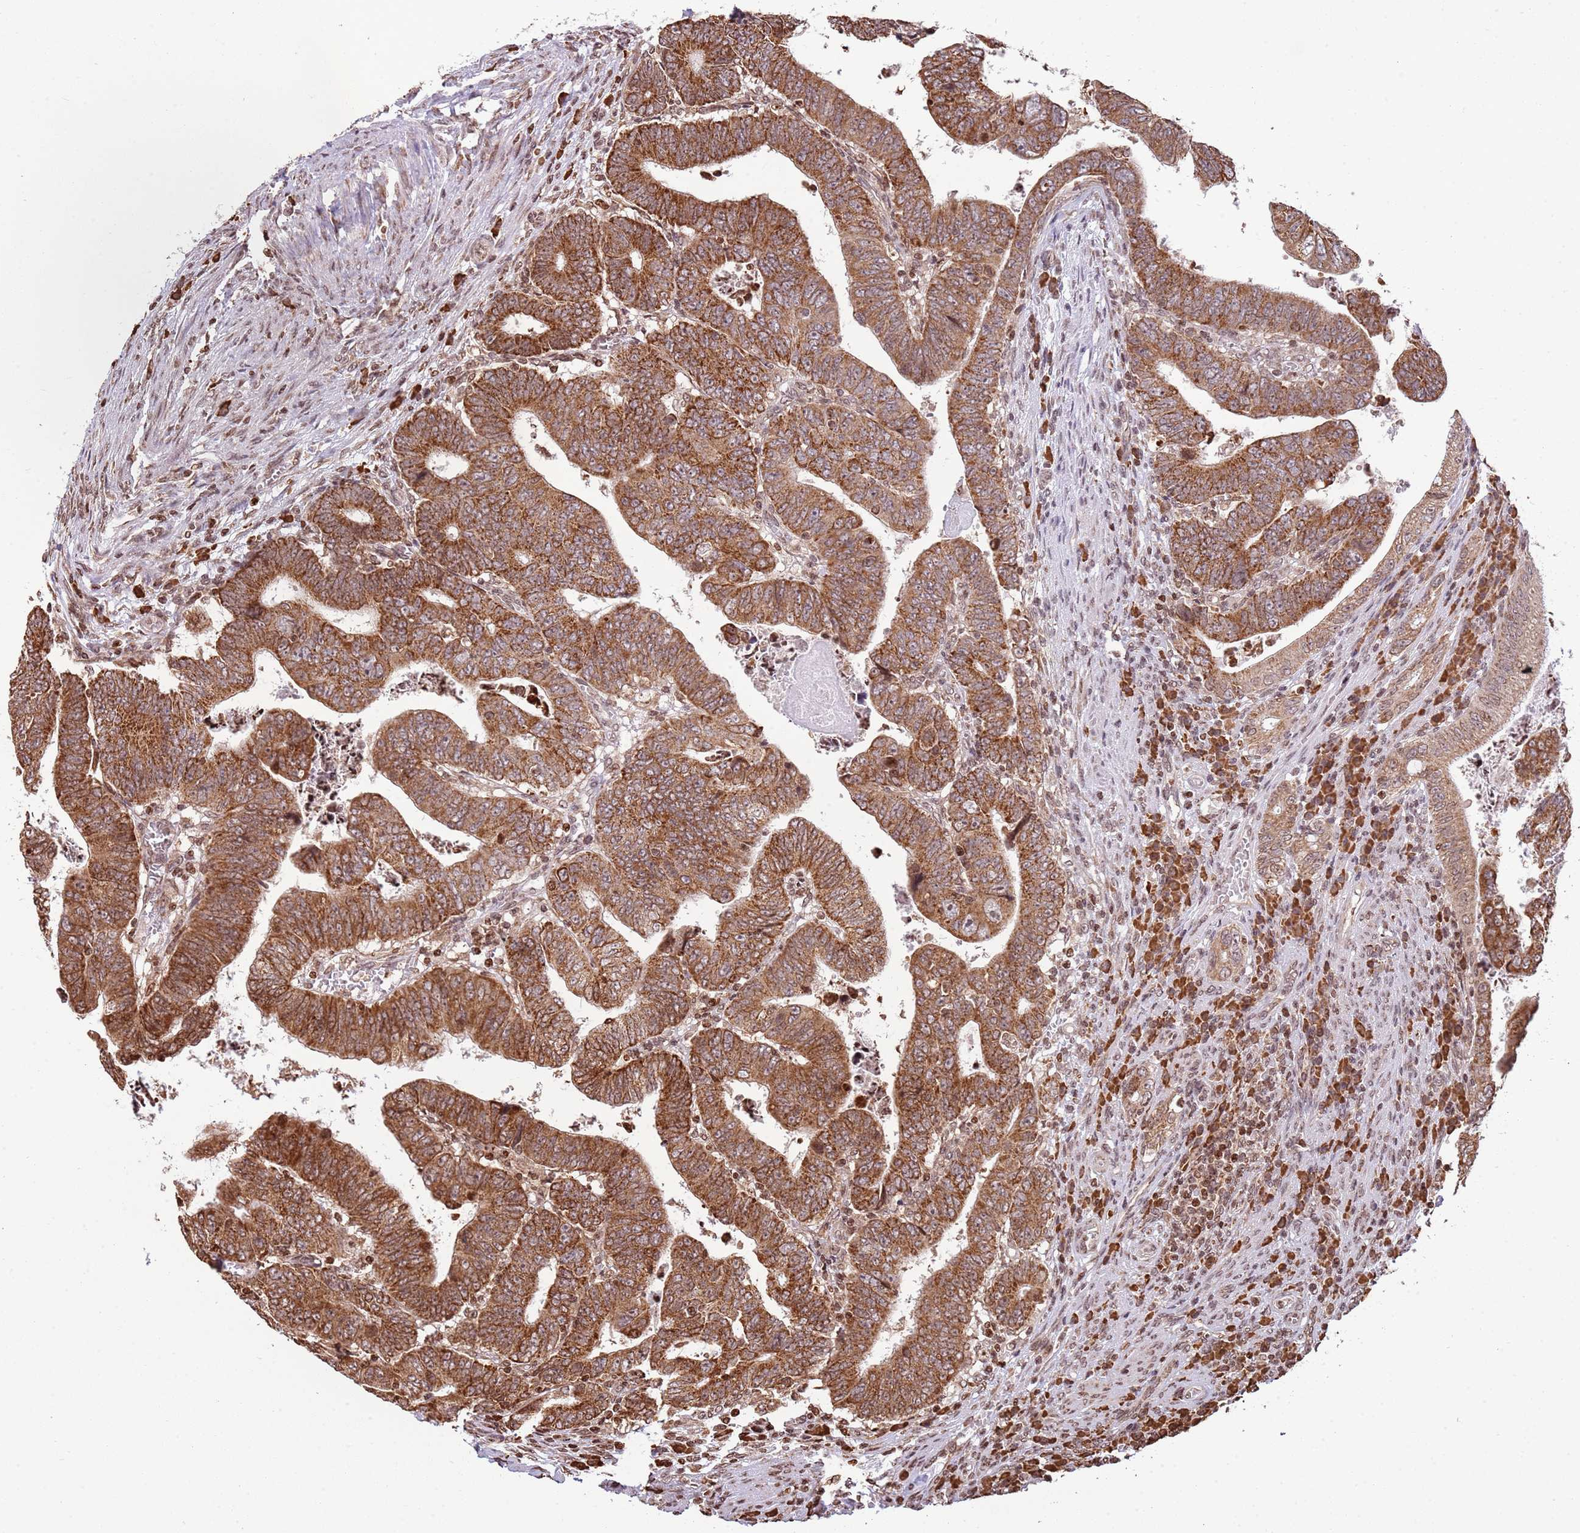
{"staining": {"intensity": "strong", "quantity": ">75%", "location": "cytoplasmic/membranous"}, "tissue": "colorectal cancer", "cell_type": "Tumor cells", "image_type": "cancer", "snomed": [{"axis": "morphology", "description": "Normal tissue, NOS"}, {"axis": "morphology", "description": "Adenocarcinoma, NOS"}, {"axis": "topography", "description": "Rectum"}], "caption": "Tumor cells reveal high levels of strong cytoplasmic/membranous staining in about >75% of cells in adenocarcinoma (colorectal).", "gene": "SCAF1", "patient": {"sex": "female", "age": 65}}